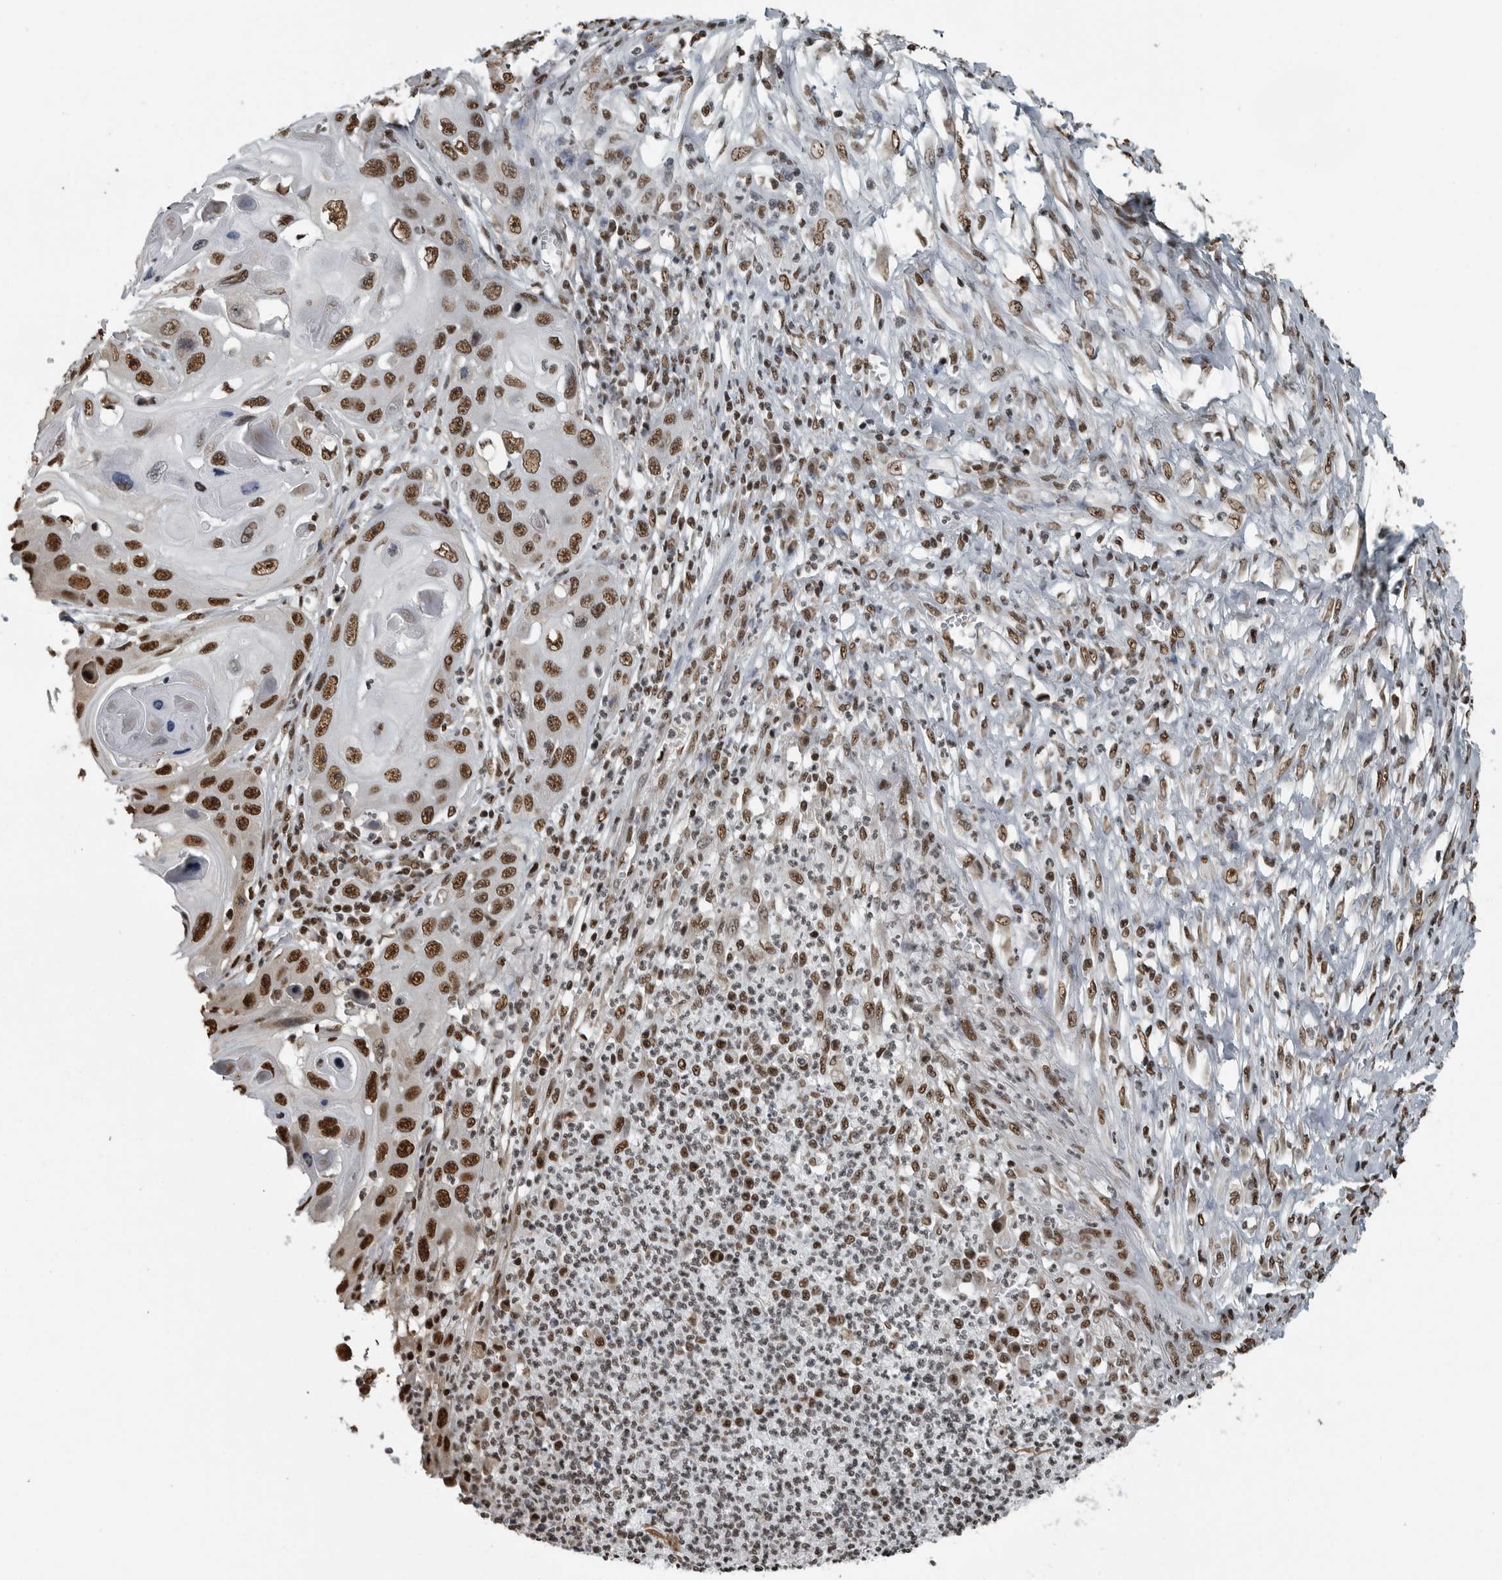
{"staining": {"intensity": "strong", "quantity": ">75%", "location": "nuclear"}, "tissue": "skin cancer", "cell_type": "Tumor cells", "image_type": "cancer", "snomed": [{"axis": "morphology", "description": "Squamous cell carcinoma, NOS"}, {"axis": "topography", "description": "Skin"}], "caption": "High-magnification brightfield microscopy of squamous cell carcinoma (skin) stained with DAB (3,3'-diaminobenzidine) (brown) and counterstained with hematoxylin (blue). tumor cells exhibit strong nuclear positivity is seen in about>75% of cells.", "gene": "TGS1", "patient": {"sex": "male", "age": 55}}